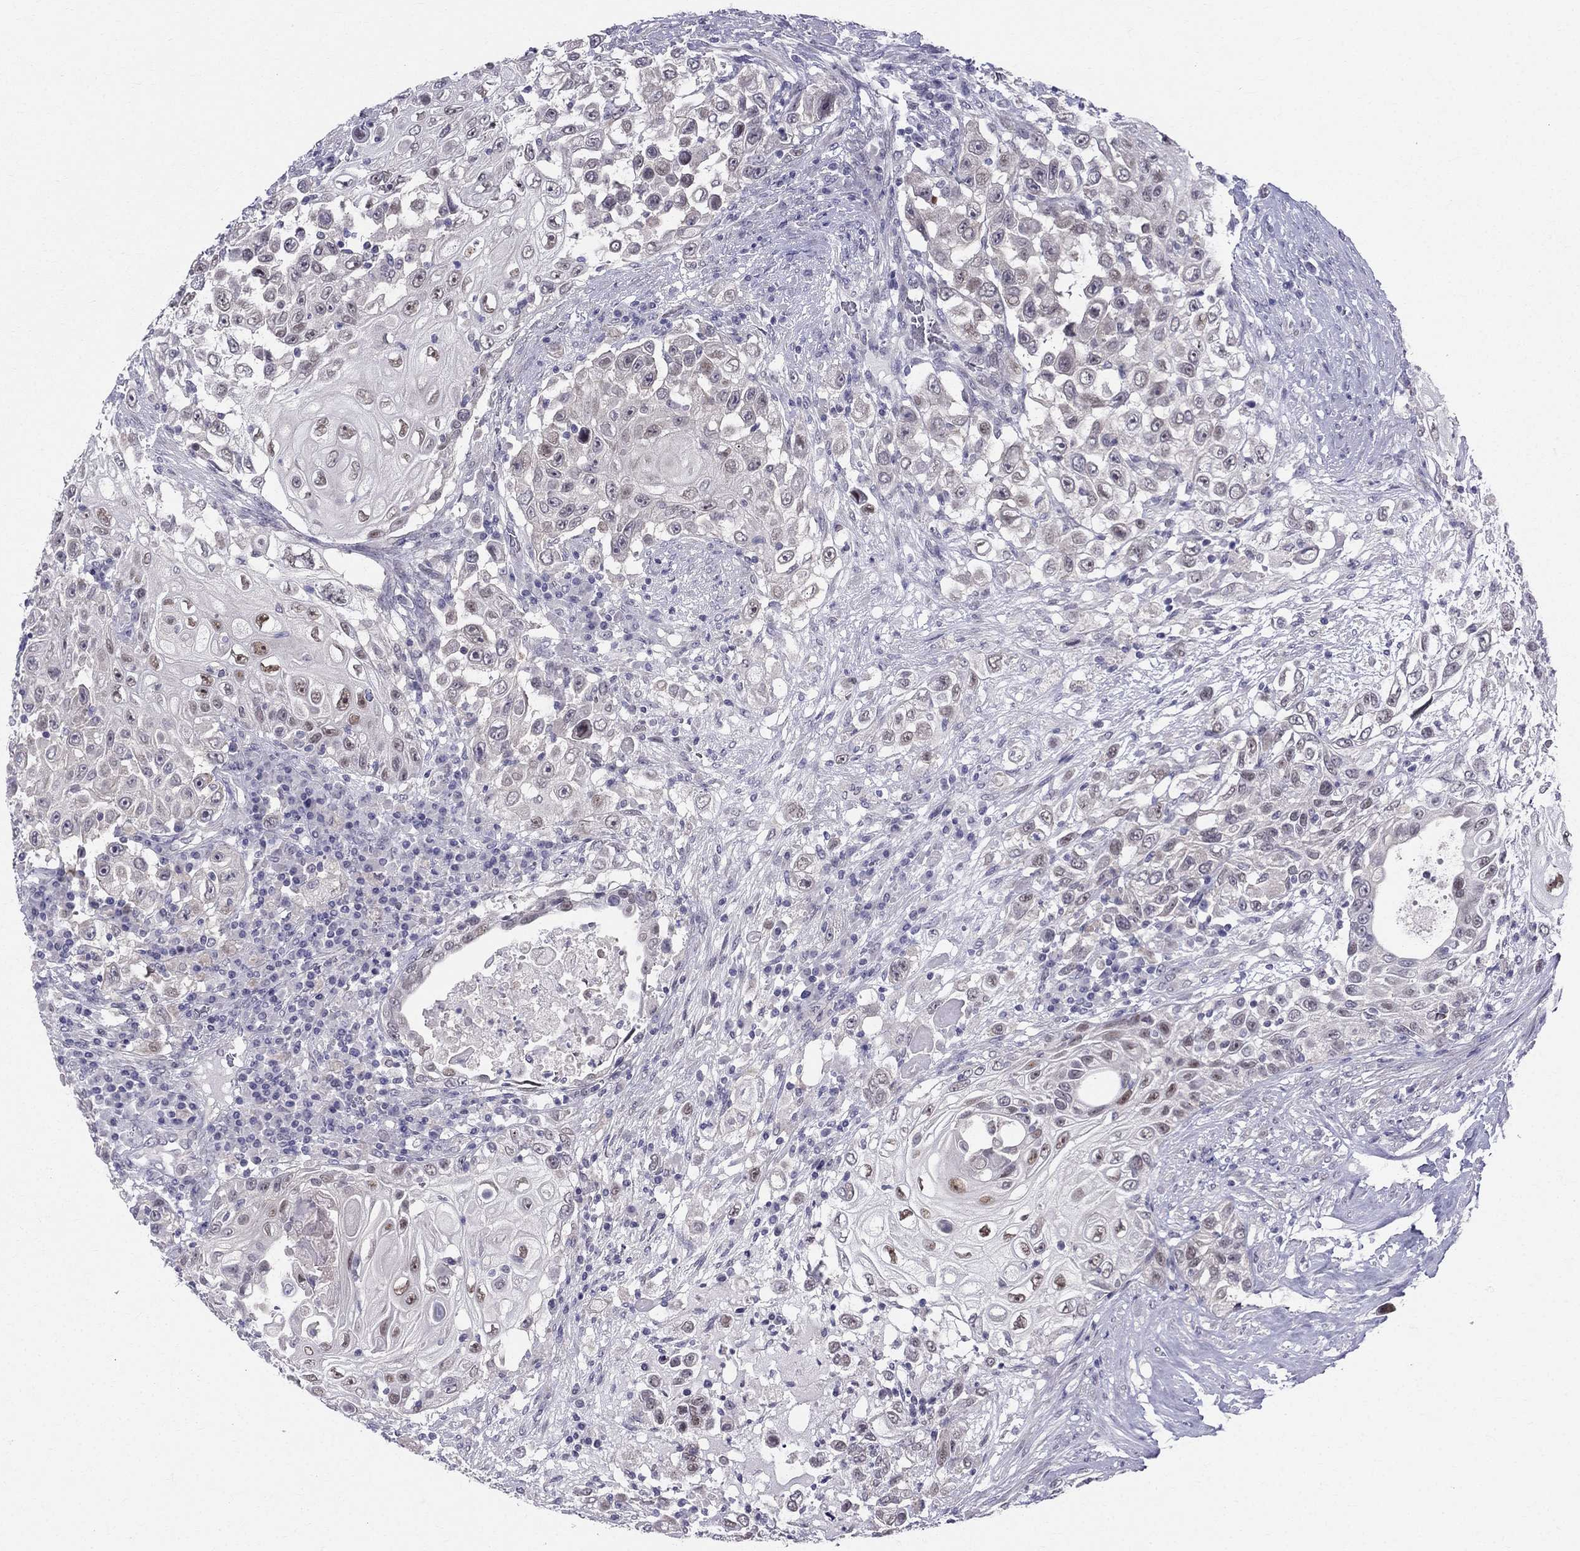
{"staining": {"intensity": "weak", "quantity": "<25%", "location": "nuclear"}, "tissue": "urothelial cancer", "cell_type": "Tumor cells", "image_type": "cancer", "snomed": [{"axis": "morphology", "description": "Urothelial carcinoma, High grade"}, {"axis": "topography", "description": "Urinary bladder"}], "caption": "Immunohistochemistry (IHC) of human urothelial cancer displays no expression in tumor cells.", "gene": "BAG5", "patient": {"sex": "female", "age": 56}}